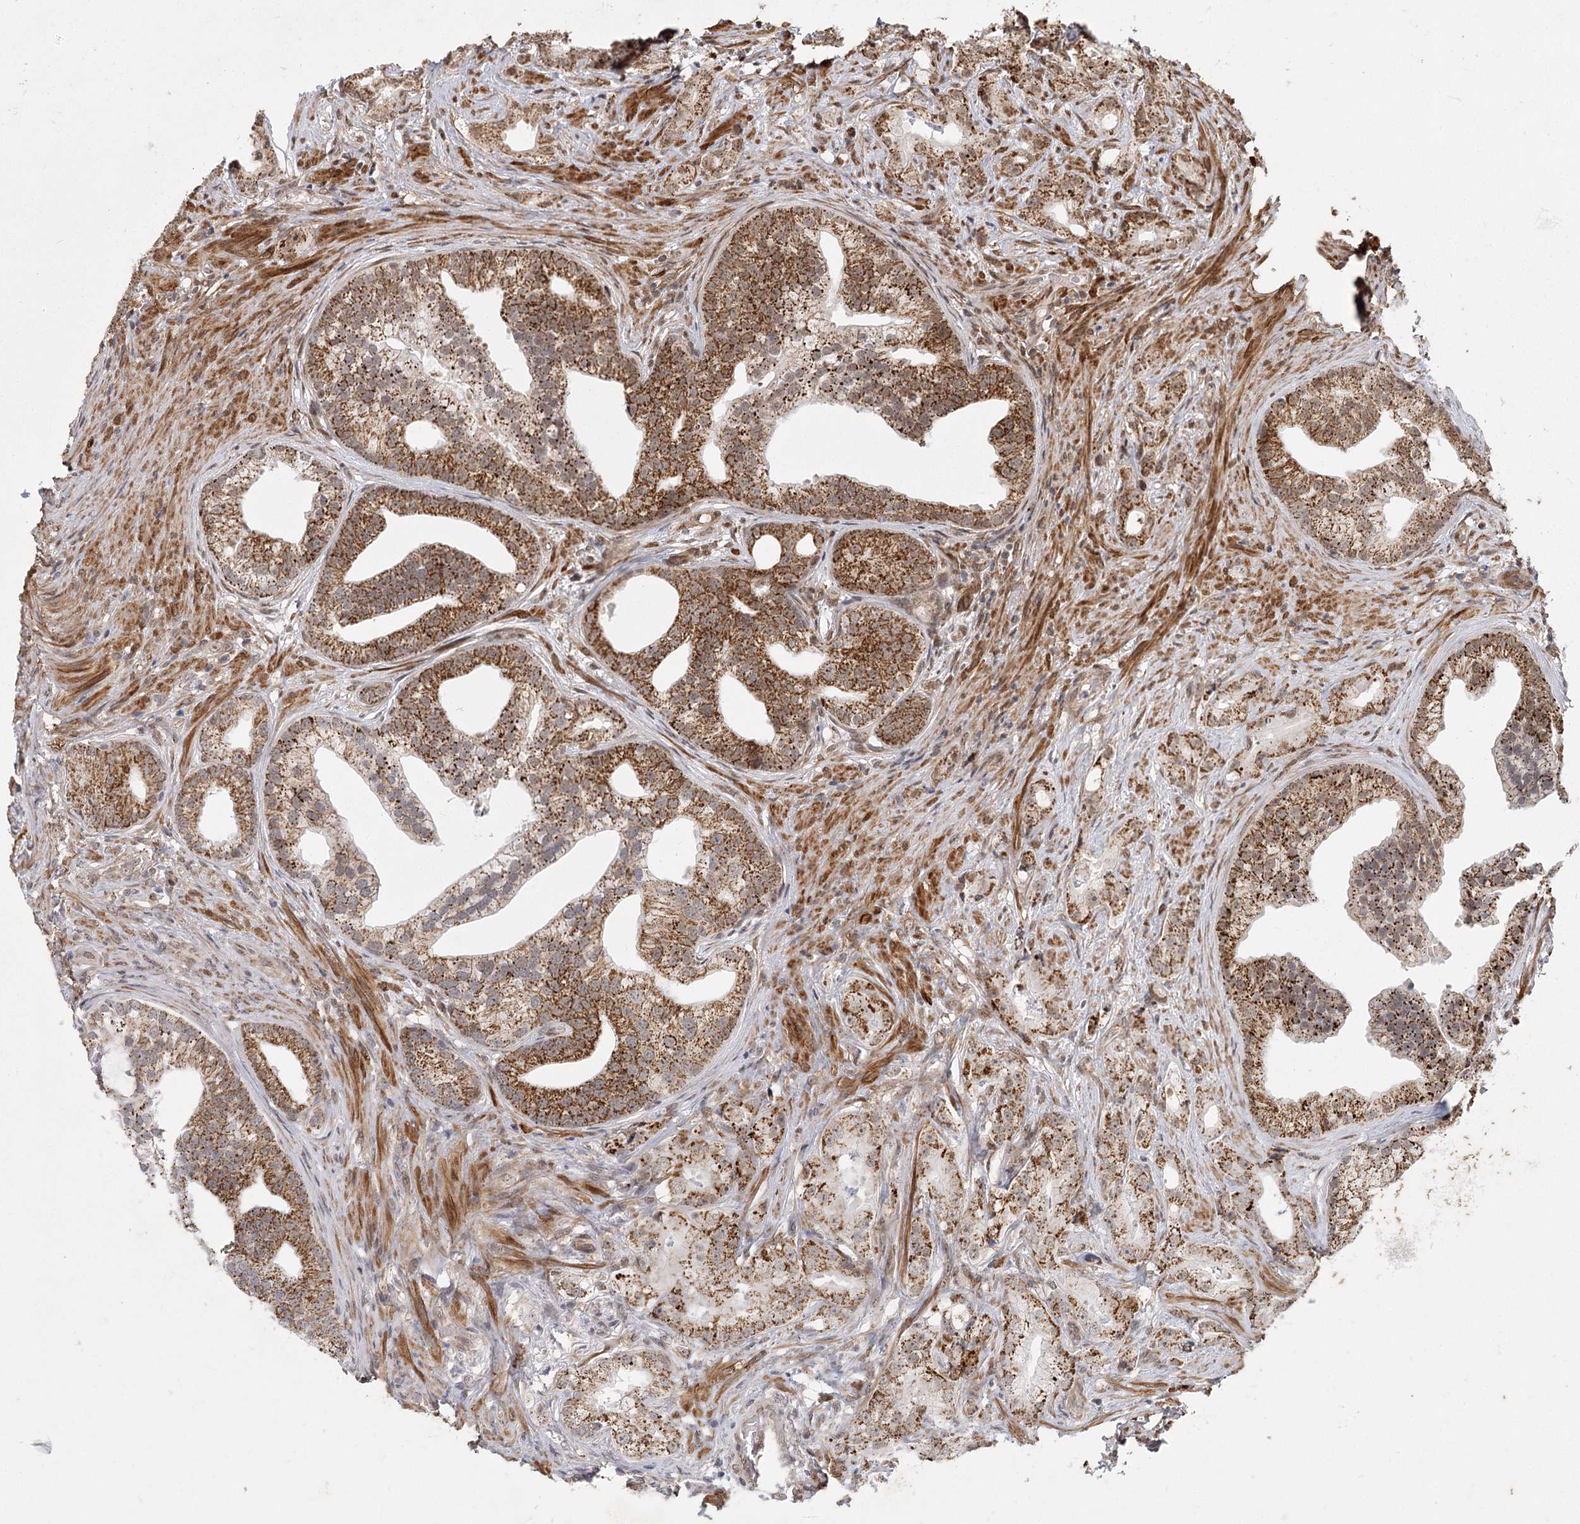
{"staining": {"intensity": "moderate", "quantity": ">75%", "location": "cytoplasmic/membranous"}, "tissue": "prostate cancer", "cell_type": "Tumor cells", "image_type": "cancer", "snomed": [{"axis": "morphology", "description": "Adenocarcinoma, Low grade"}, {"axis": "topography", "description": "Prostate"}], "caption": "Immunohistochemistry (IHC) micrograph of neoplastic tissue: prostate cancer (adenocarcinoma (low-grade)) stained using immunohistochemistry reveals medium levels of moderate protein expression localized specifically in the cytoplasmic/membranous of tumor cells, appearing as a cytoplasmic/membranous brown color.", "gene": "ZCCHC24", "patient": {"sex": "male", "age": 71}}